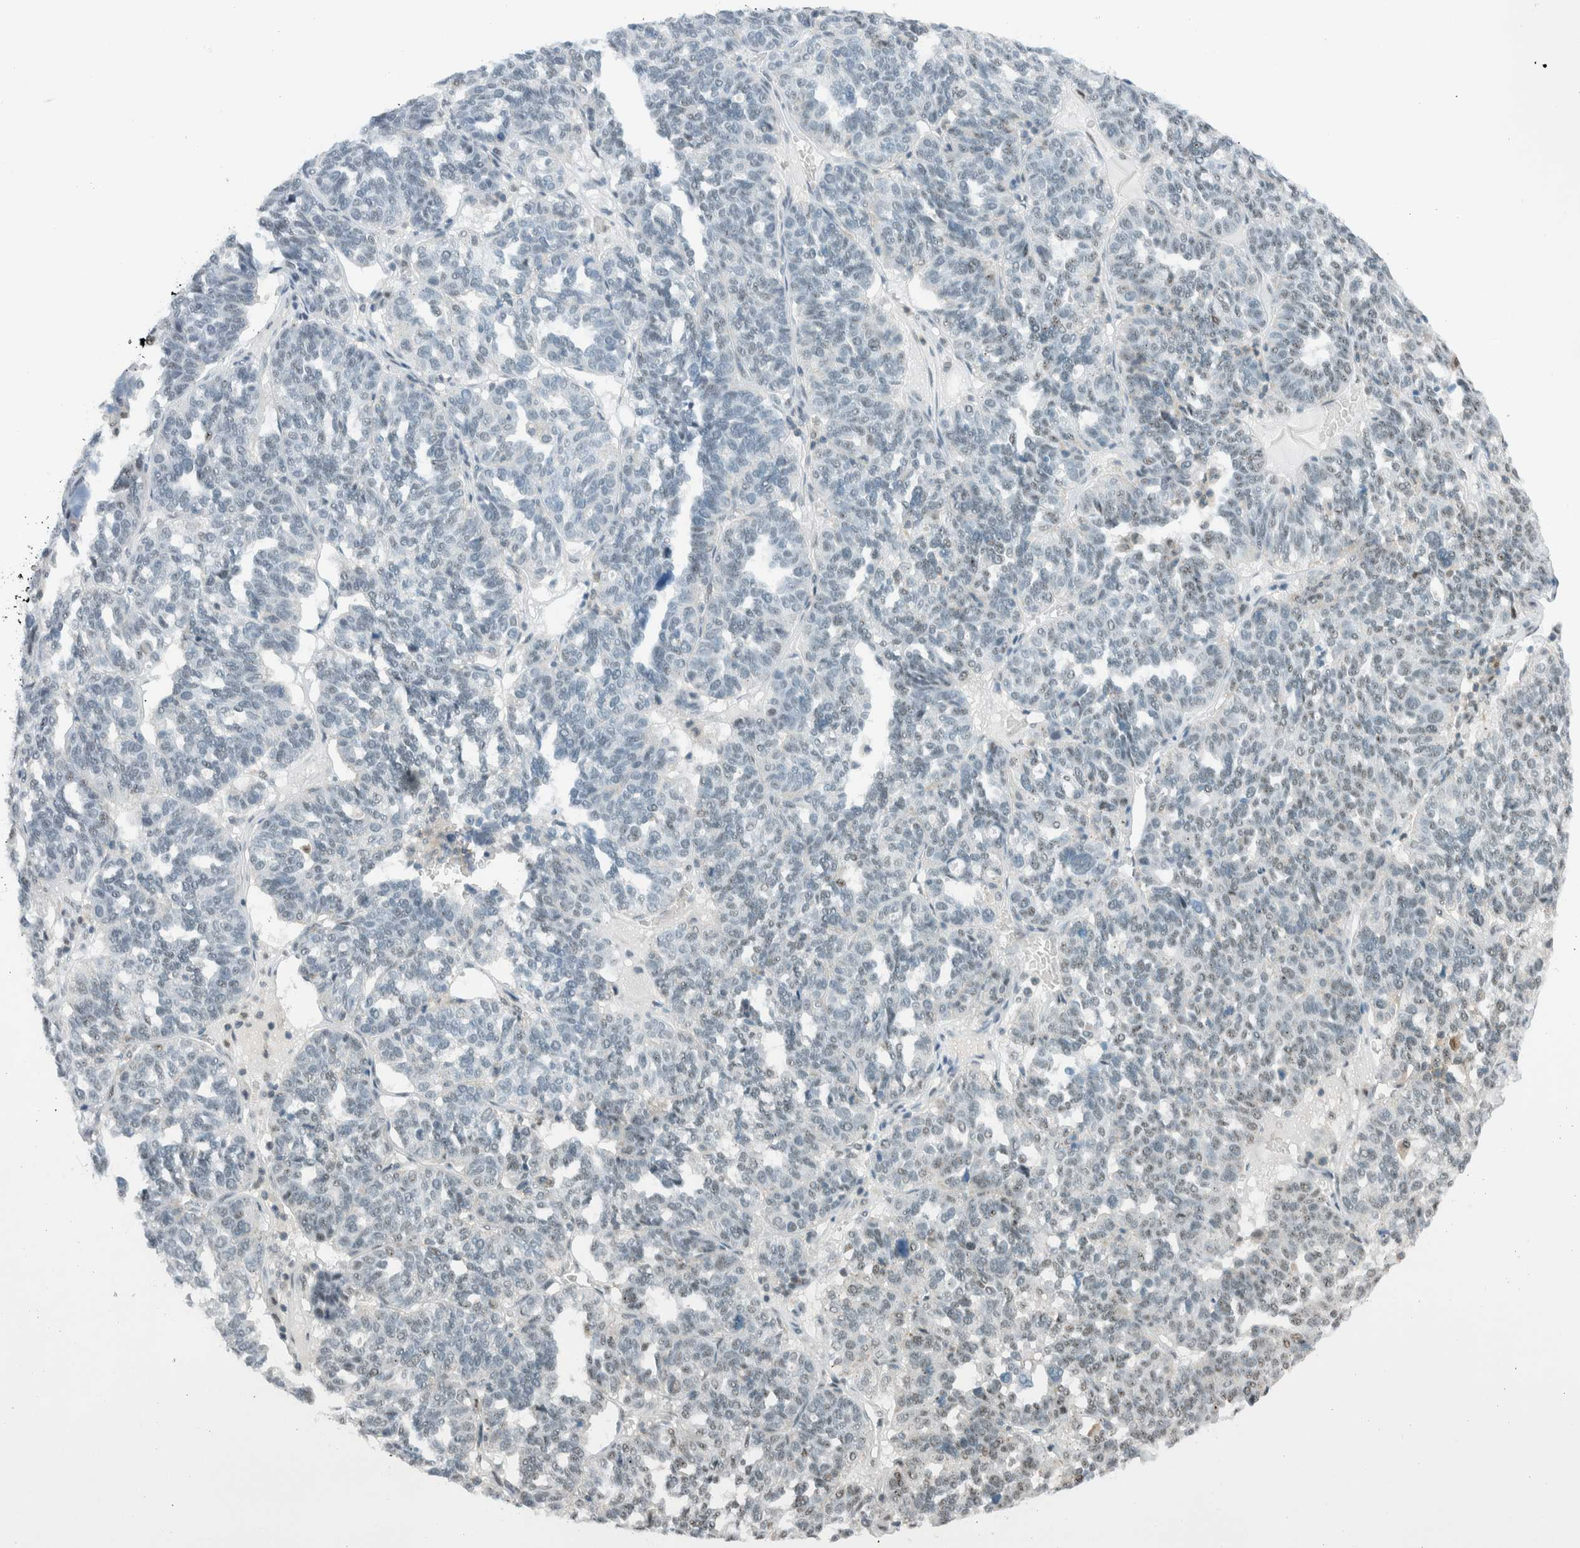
{"staining": {"intensity": "weak", "quantity": "25%-75%", "location": "nuclear"}, "tissue": "ovarian cancer", "cell_type": "Tumor cells", "image_type": "cancer", "snomed": [{"axis": "morphology", "description": "Cystadenocarcinoma, serous, NOS"}, {"axis": "topography", "description": "Ovary"}], "caption": "IHC image of neoplastic tissue: human ovarian serous cystadenocarcinoma stained using immunohistochemistry (IHC) reveals low levels of weak protein expression localized specifically in the nuclear of tumor cells, appearing as a nuclear brown color.", "gene": "CYSRT1", "patient": {"sex": "female", "age": 59}}